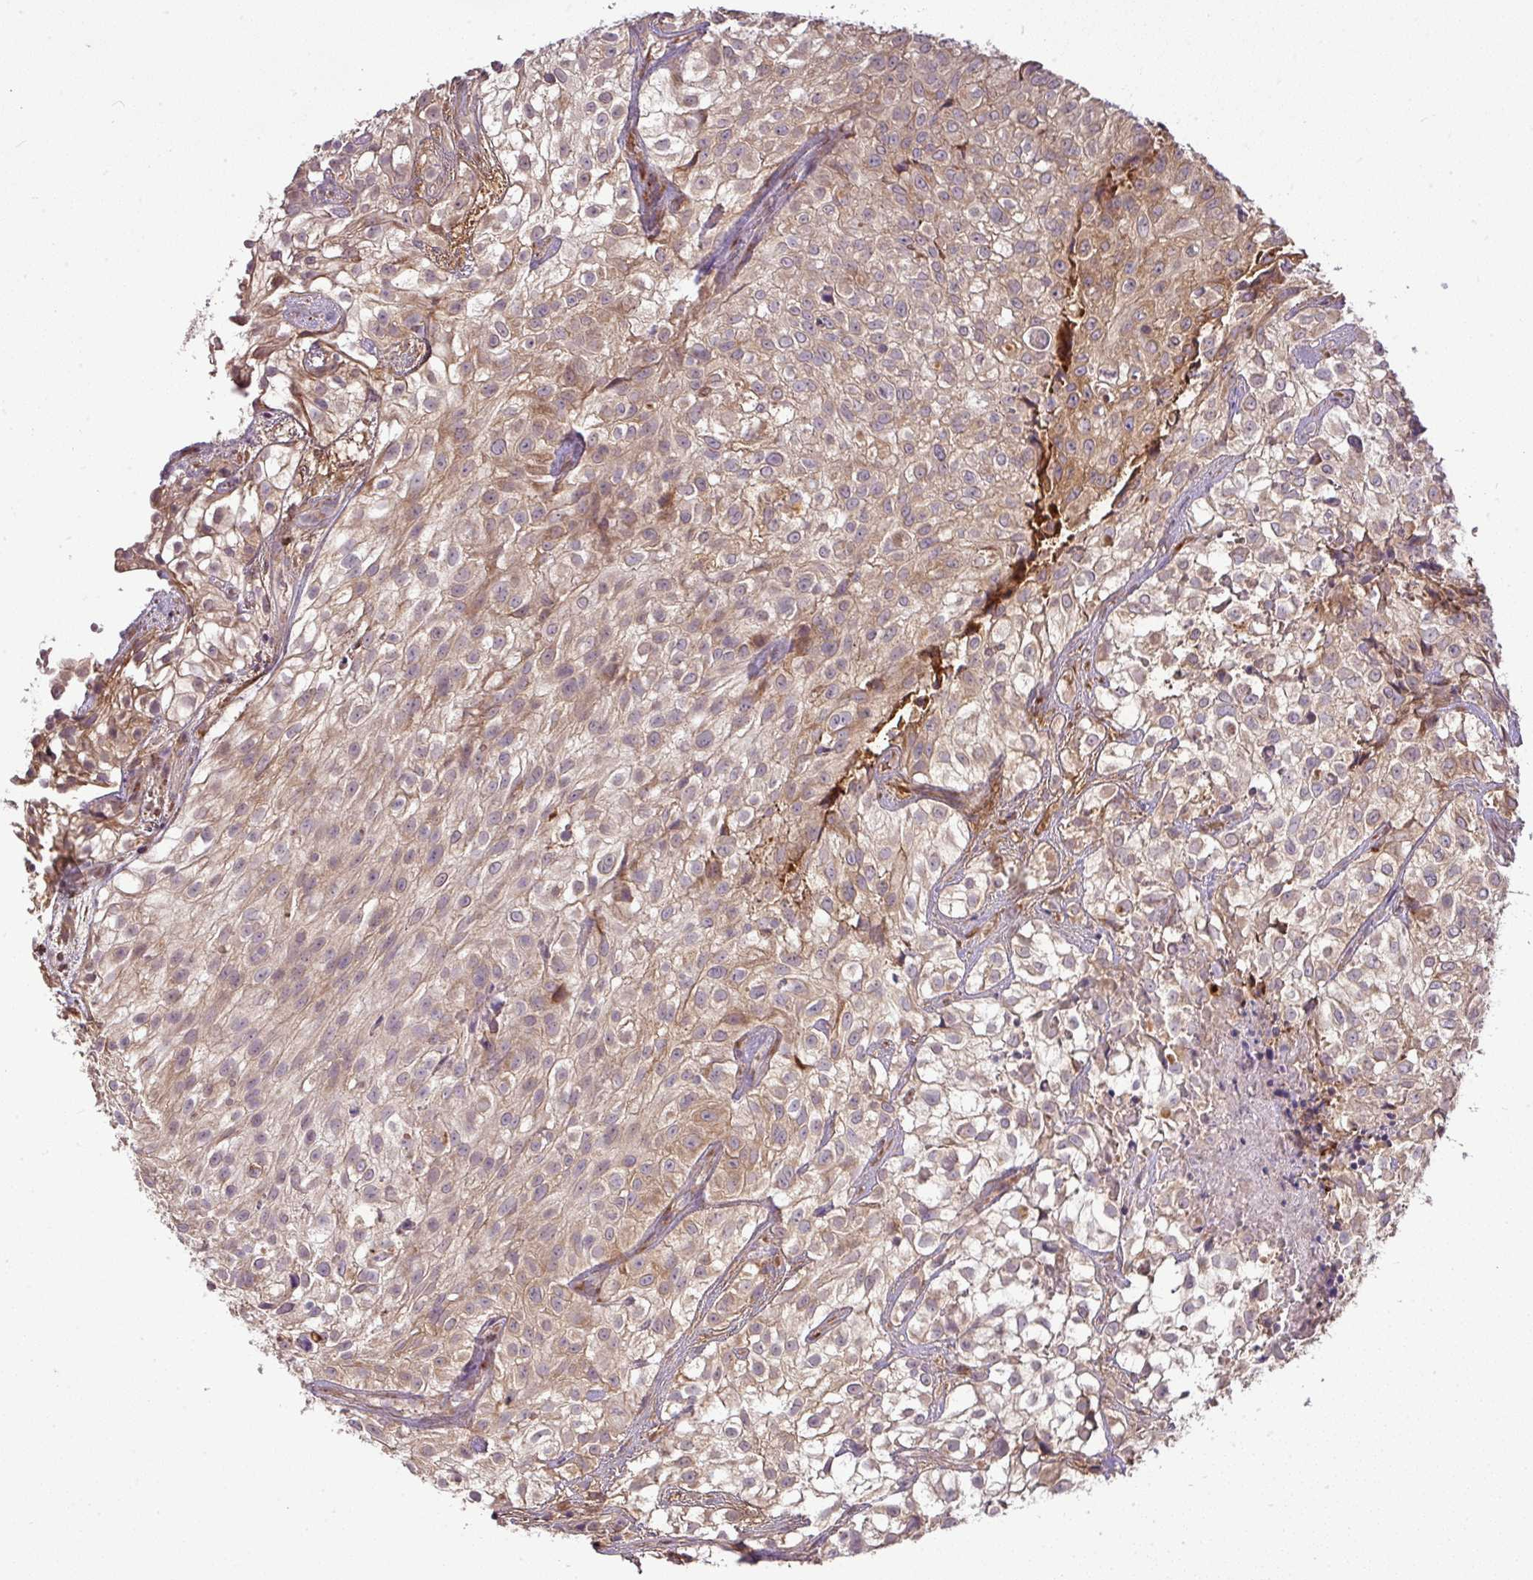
{"staining": {"intensity": "moderate", "quantity": ">75%", "location": "cytoplasmic/membranous"}, "tissue": "urothelial cancer", "cell_type": "Tumor cells", "image_type": "cancer", "snomed": [{"axis": "morphology", "description": "Urothelial carcinoma, High grade"}, {"axis": "topography", "description": "Urinary bladder"}], "caption": "Immunohistochemical staining of urothelial cancer demonstrates medium levels of moderate cytoplasmic/membranous protein staining in approximately >75% of tumor cells.", "gene": "GALP", "patient": {"sex": "male", "age": 56}}